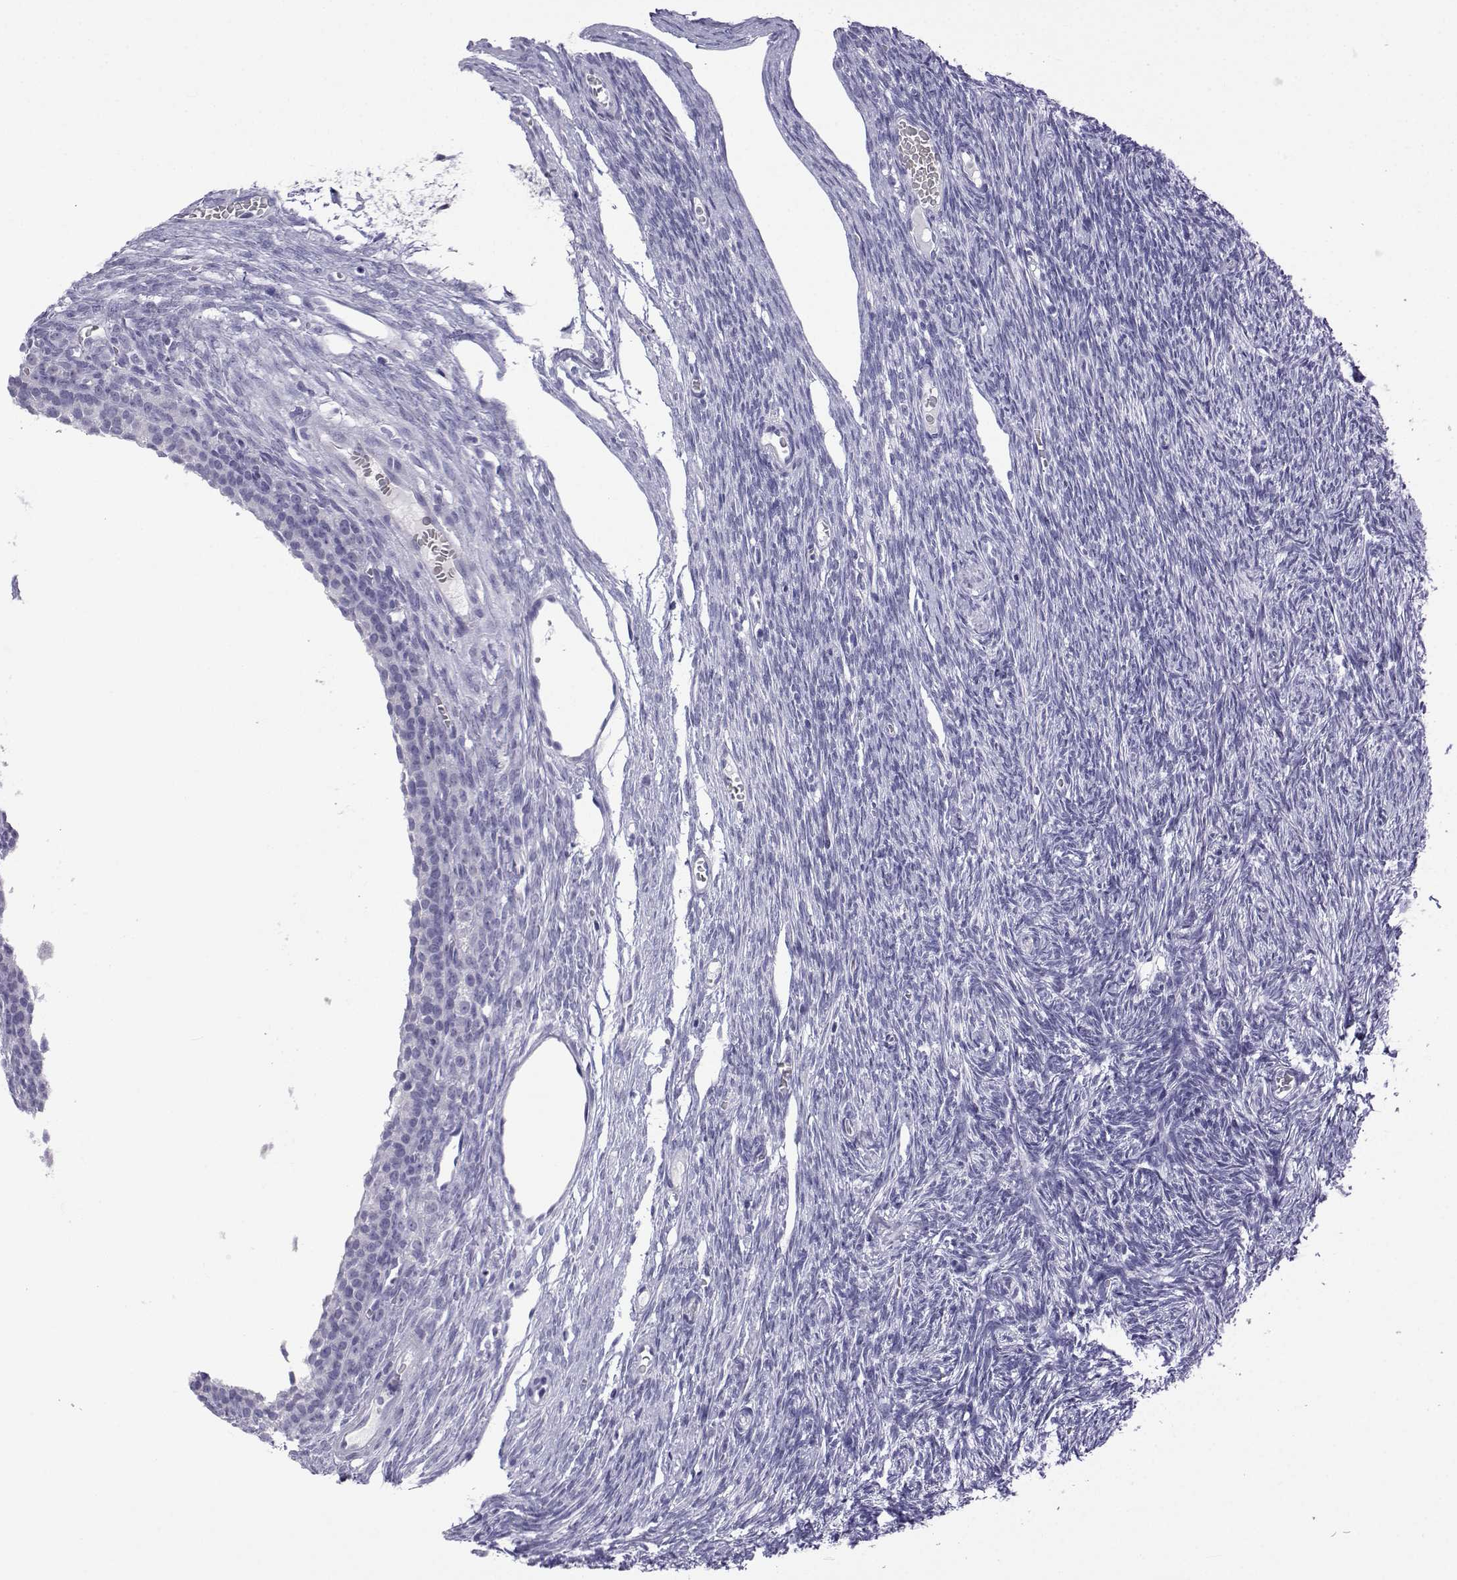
{"staining": {"intensity": "negative", "quantity": "none", "location": "none"}, "tissue": "ovary", "cell_type": "Follicle cells", "image_type": "normal", "snomed": [{"axis": "morphology", "description": "Normal tissue, NOS"}, {"axis": "topography", "description": "Ovary"}], "caption": "Immunohistochemistry (IHC) of normal human ovary displays no positivity in follicle cells.", "gene": "ACTL7A", "patient": {"sex": "female", "age": 27}}